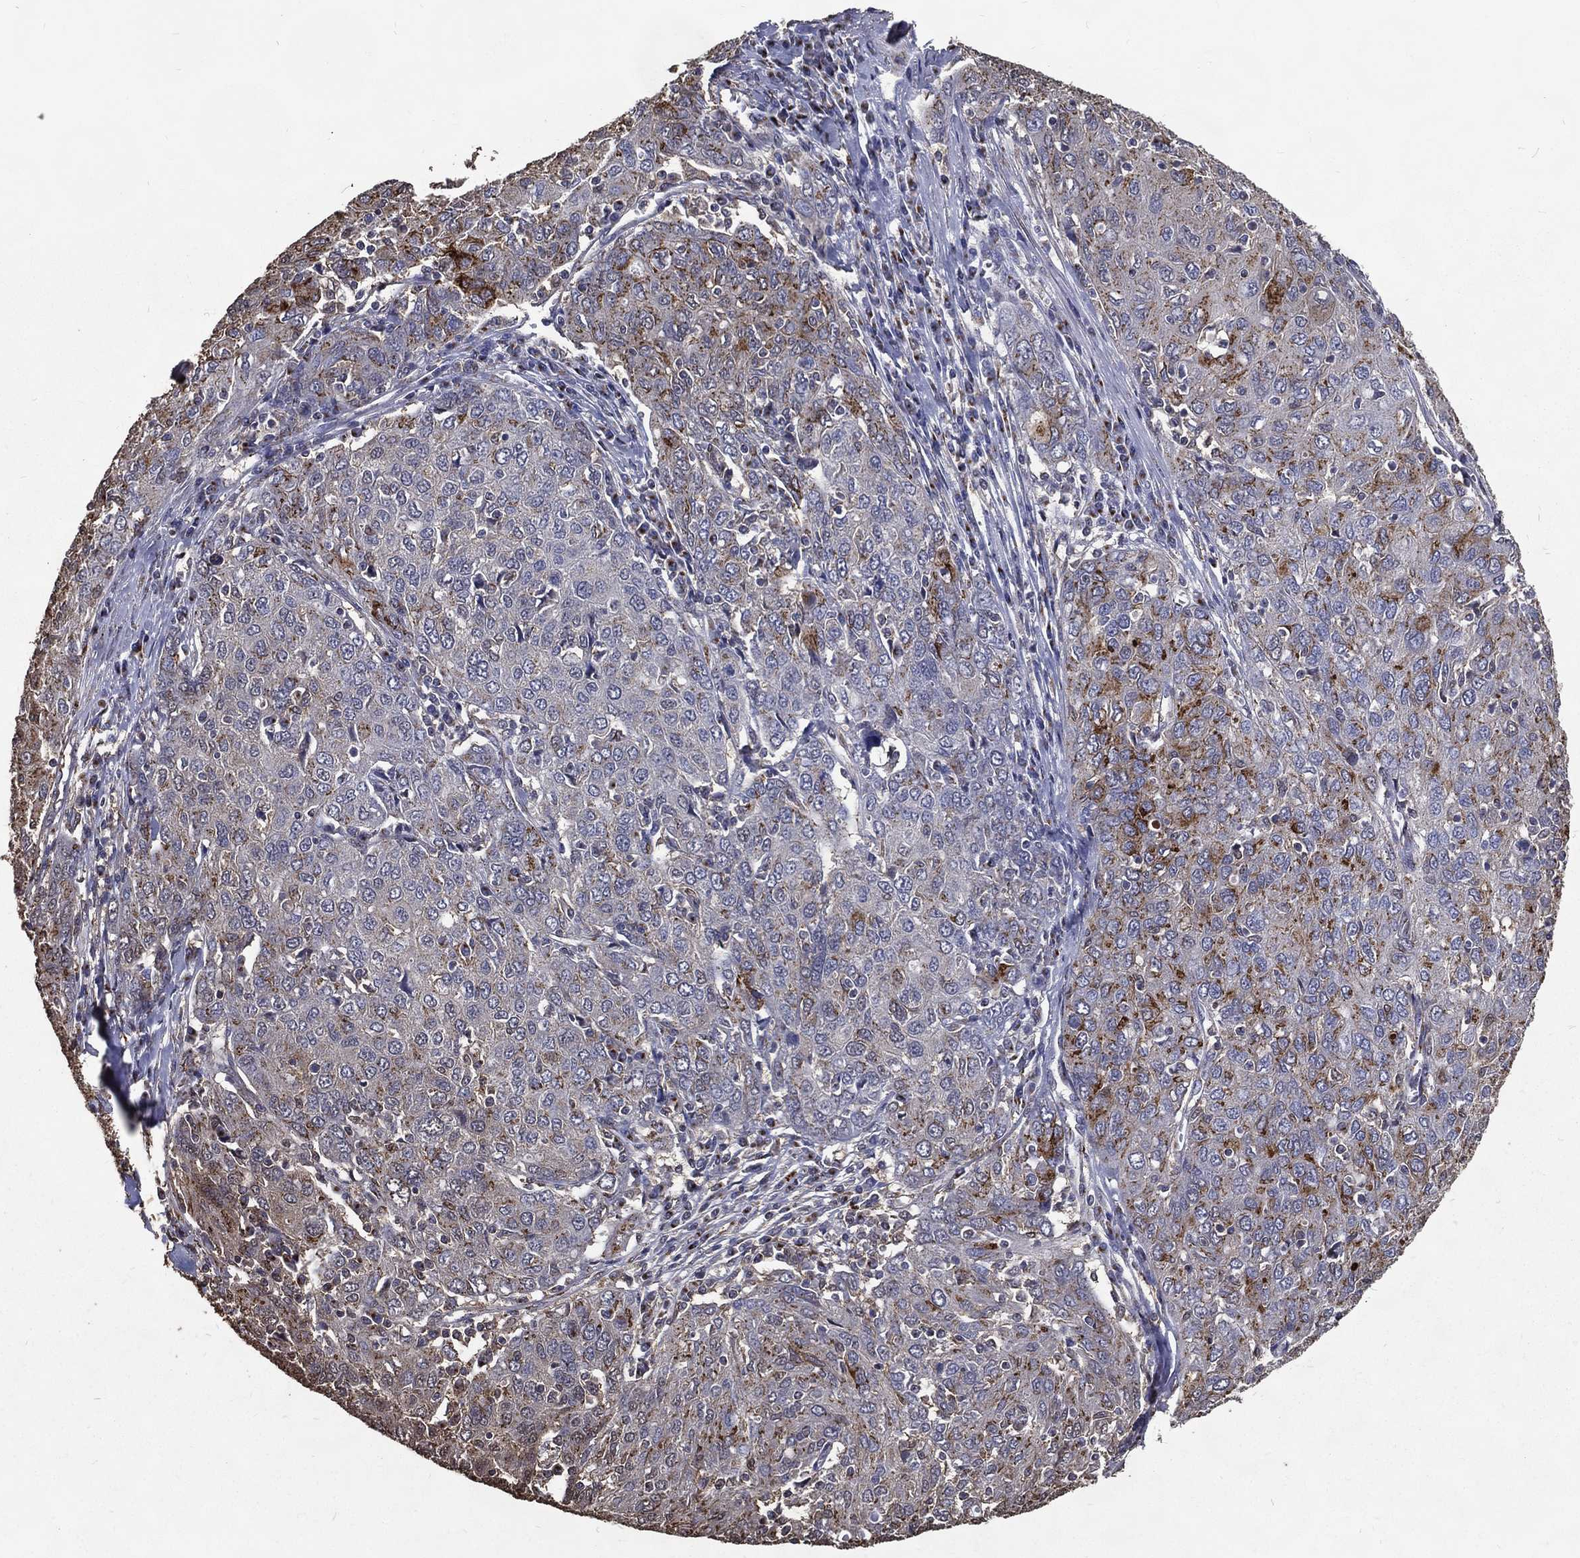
{"staining": {"intensity": "moderate", "quantity": "<25%", "location": "cytoplasmic/membranous"}, "tissue": "ovarian cancer", "cell_type": "Tumor cells", "image_type": "cancer", "snomed": [{"axis": "morphology", "description": "Carcinoma, endometroid"}, {"axis": "topography", "description": "Ovary"}], "caption": "DAB immunohistochemical staining of human ovarian cancer demonstrates moderate cytoplasmic/membranous protein positivity in approximately <25% of tumor cells.", "gene": "GPR183", "patient": {"sex": "female", "age": 50}}